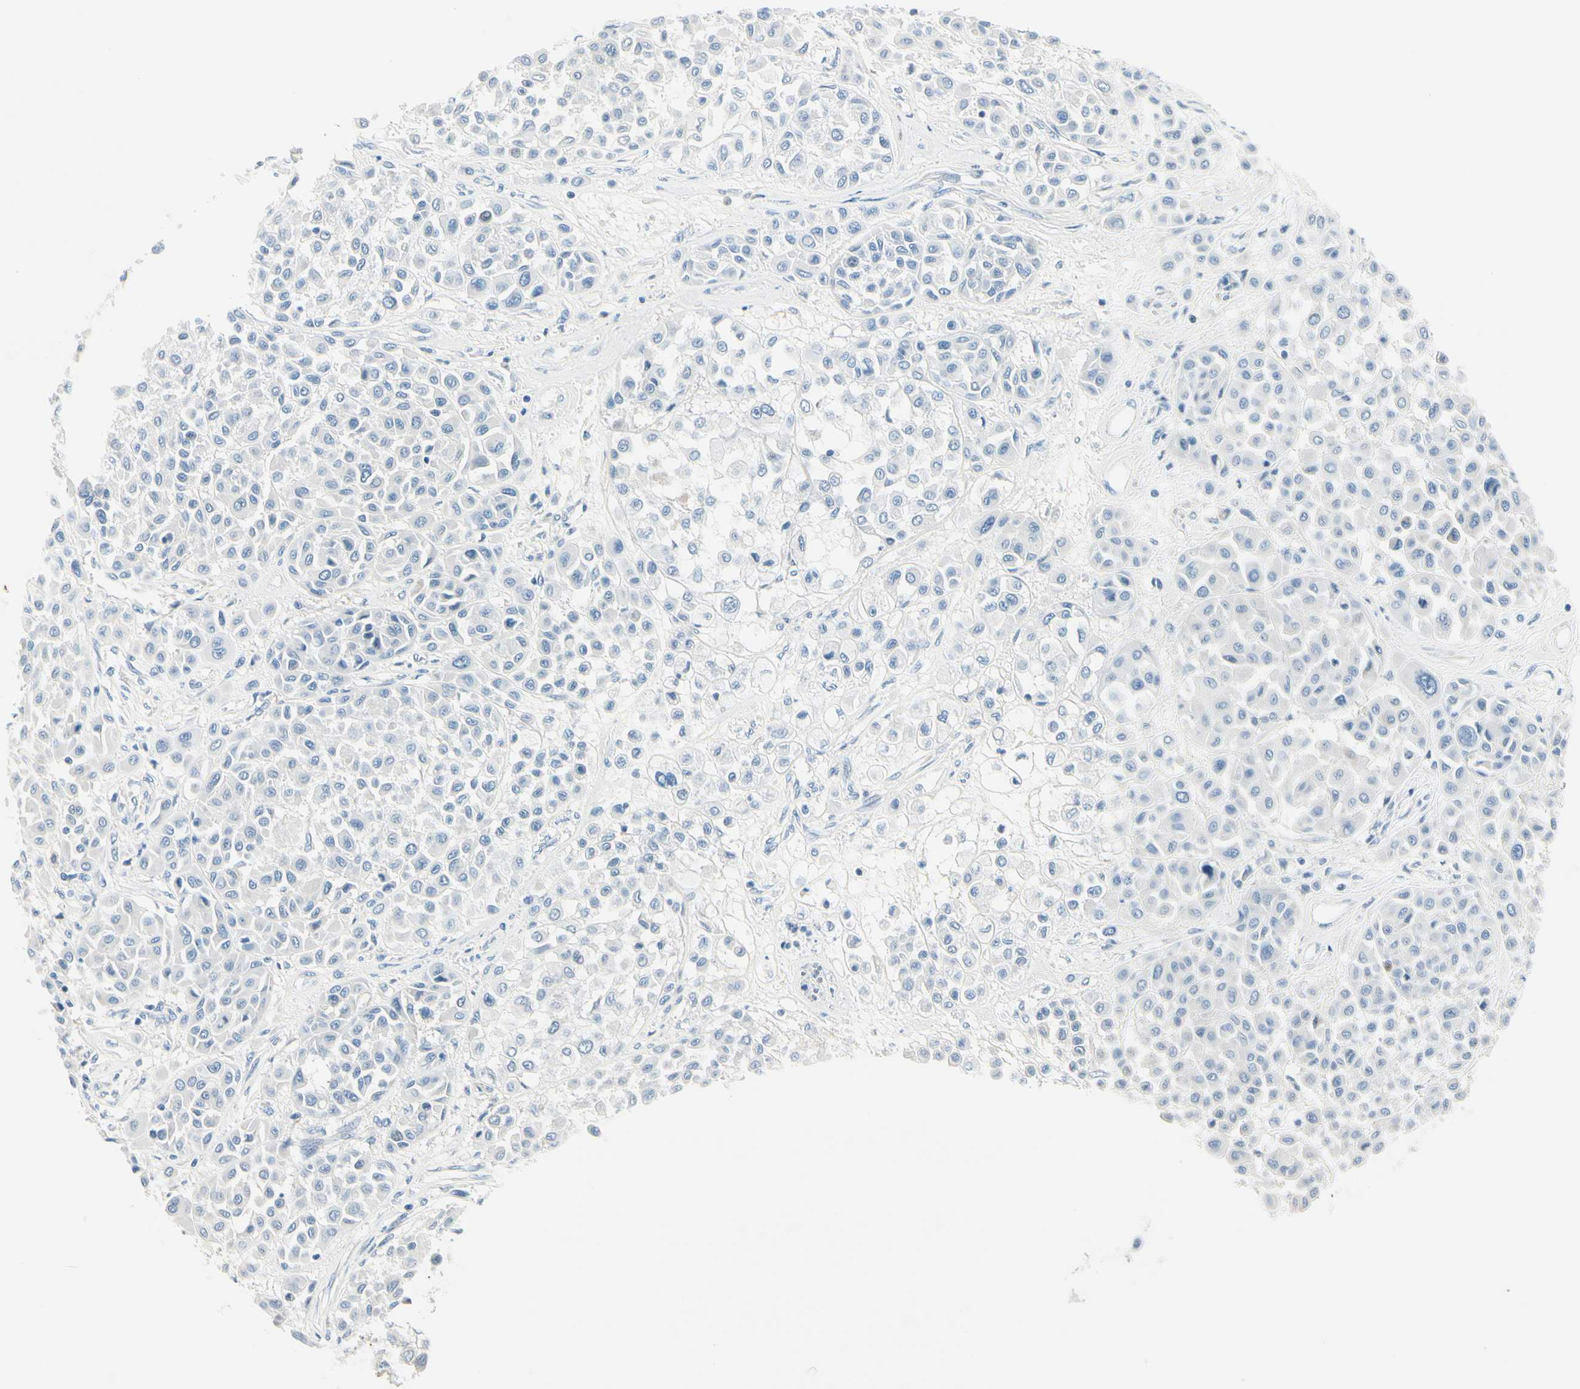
{"staining": {"intensity": "negative", "quantity": "none", "location": "none"}, "tissue": "melanoma", "cell_type": "Tumor cells", "image_type": "cancer", "snomed": [{"axis": "morphology", "description": "Malignant melanoma, Metastatic site"}, {"axis": "topography", "description": "Soft tissue"}], "caption": "Human melanoma stained for a protein using immunohistochemistry (IHC) exhibits no staining in tumor cells.", "gene": "PEBP1", "patient": {"sex": "male", "age": 41}}